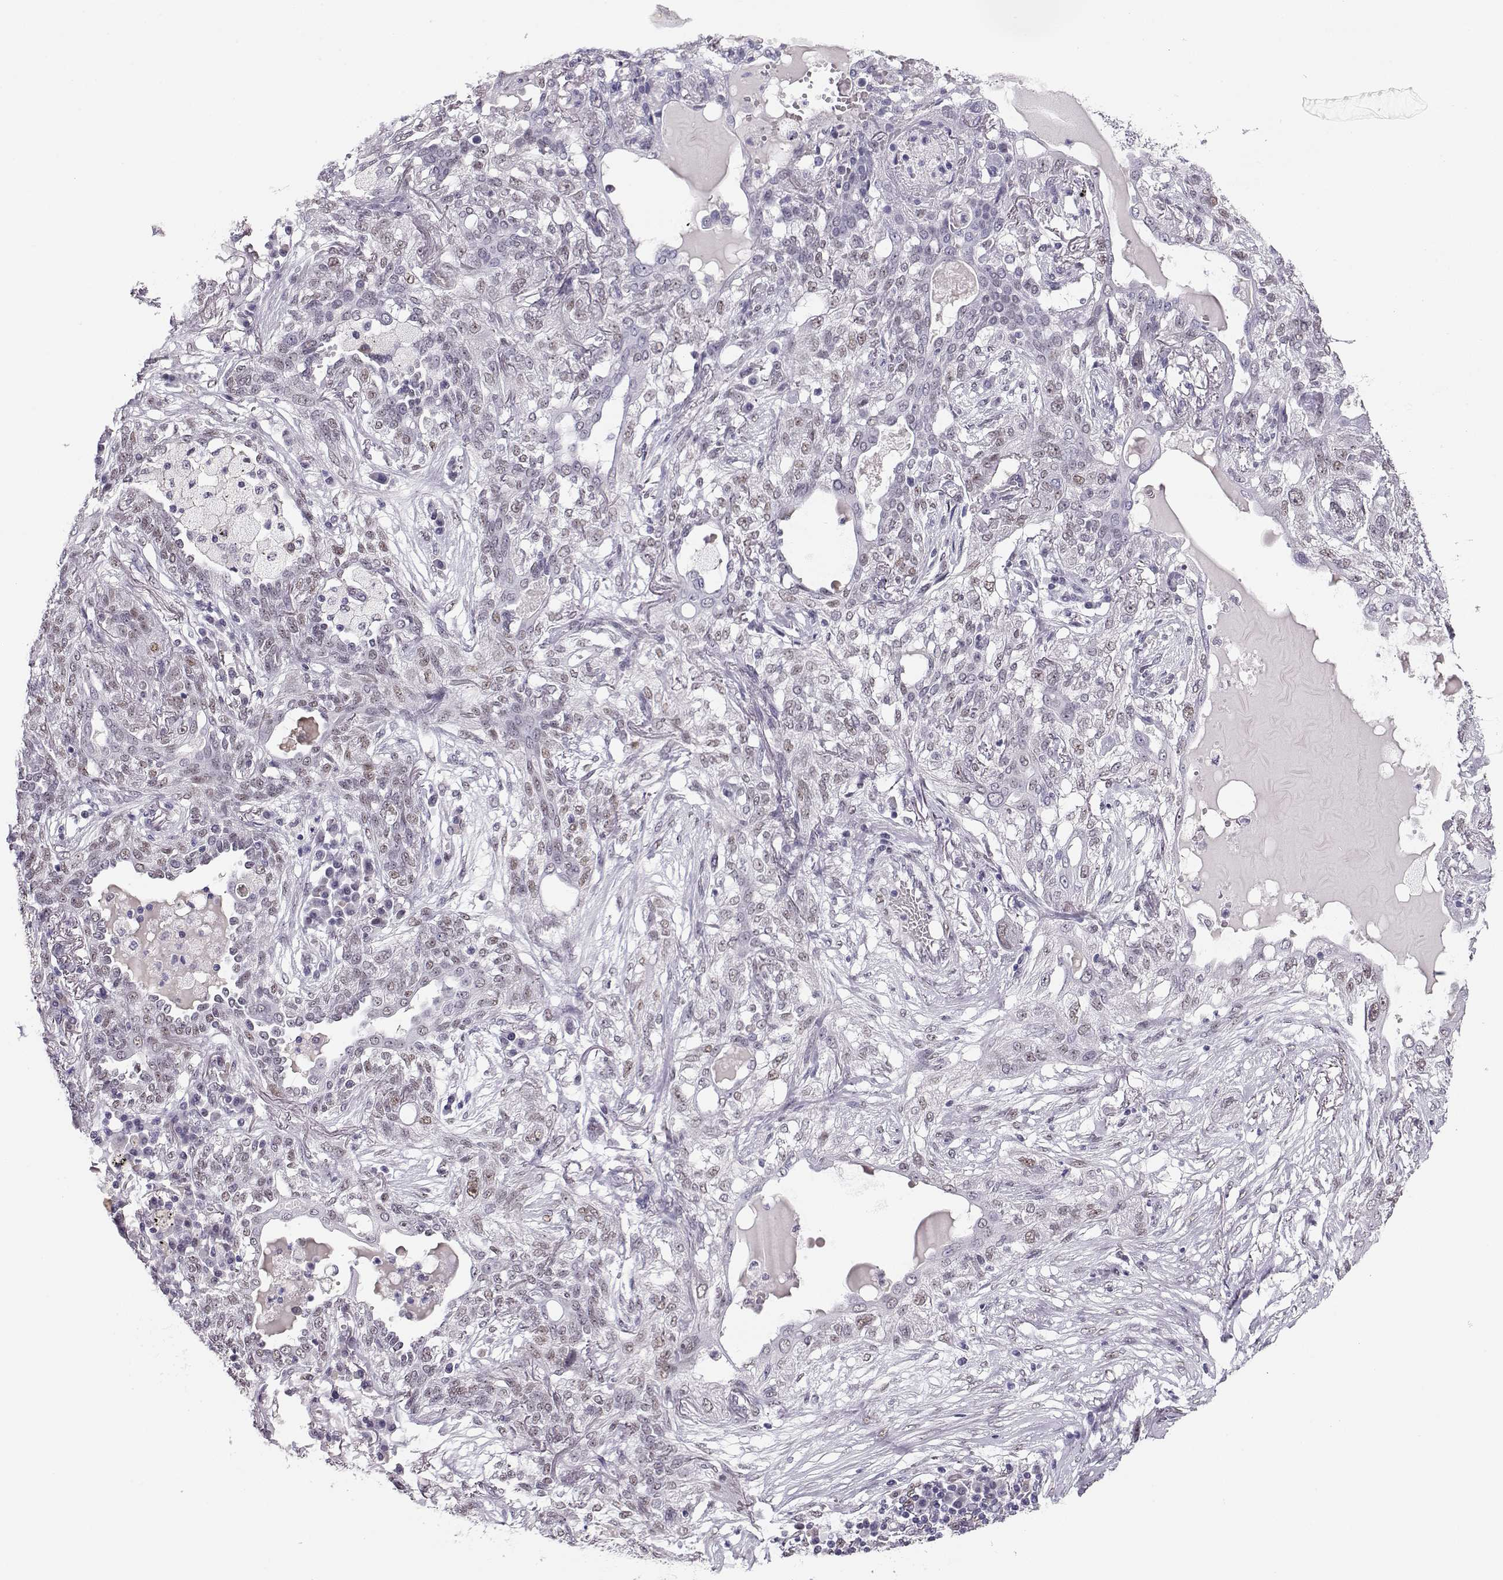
{"staining": {"intensity": "negative", "quantity": "none", "location": "none"}, "tissue": "lung cancer", "cell_type": "Tumor cells", "image_type": "cancer", "snomed": [{"axis": "morphology", "description": "Squamous cell carcinoma, NOS"}, {"axis": "topography", "description": "Lung"}], "caption": "IHC micrograph of human squamous cell carcinoma (lung) stained for a protein (brown), which demonstrates no expression in tumor cells.", "gene": "POLI", "patient": {"sex": "female", "age": 70}}